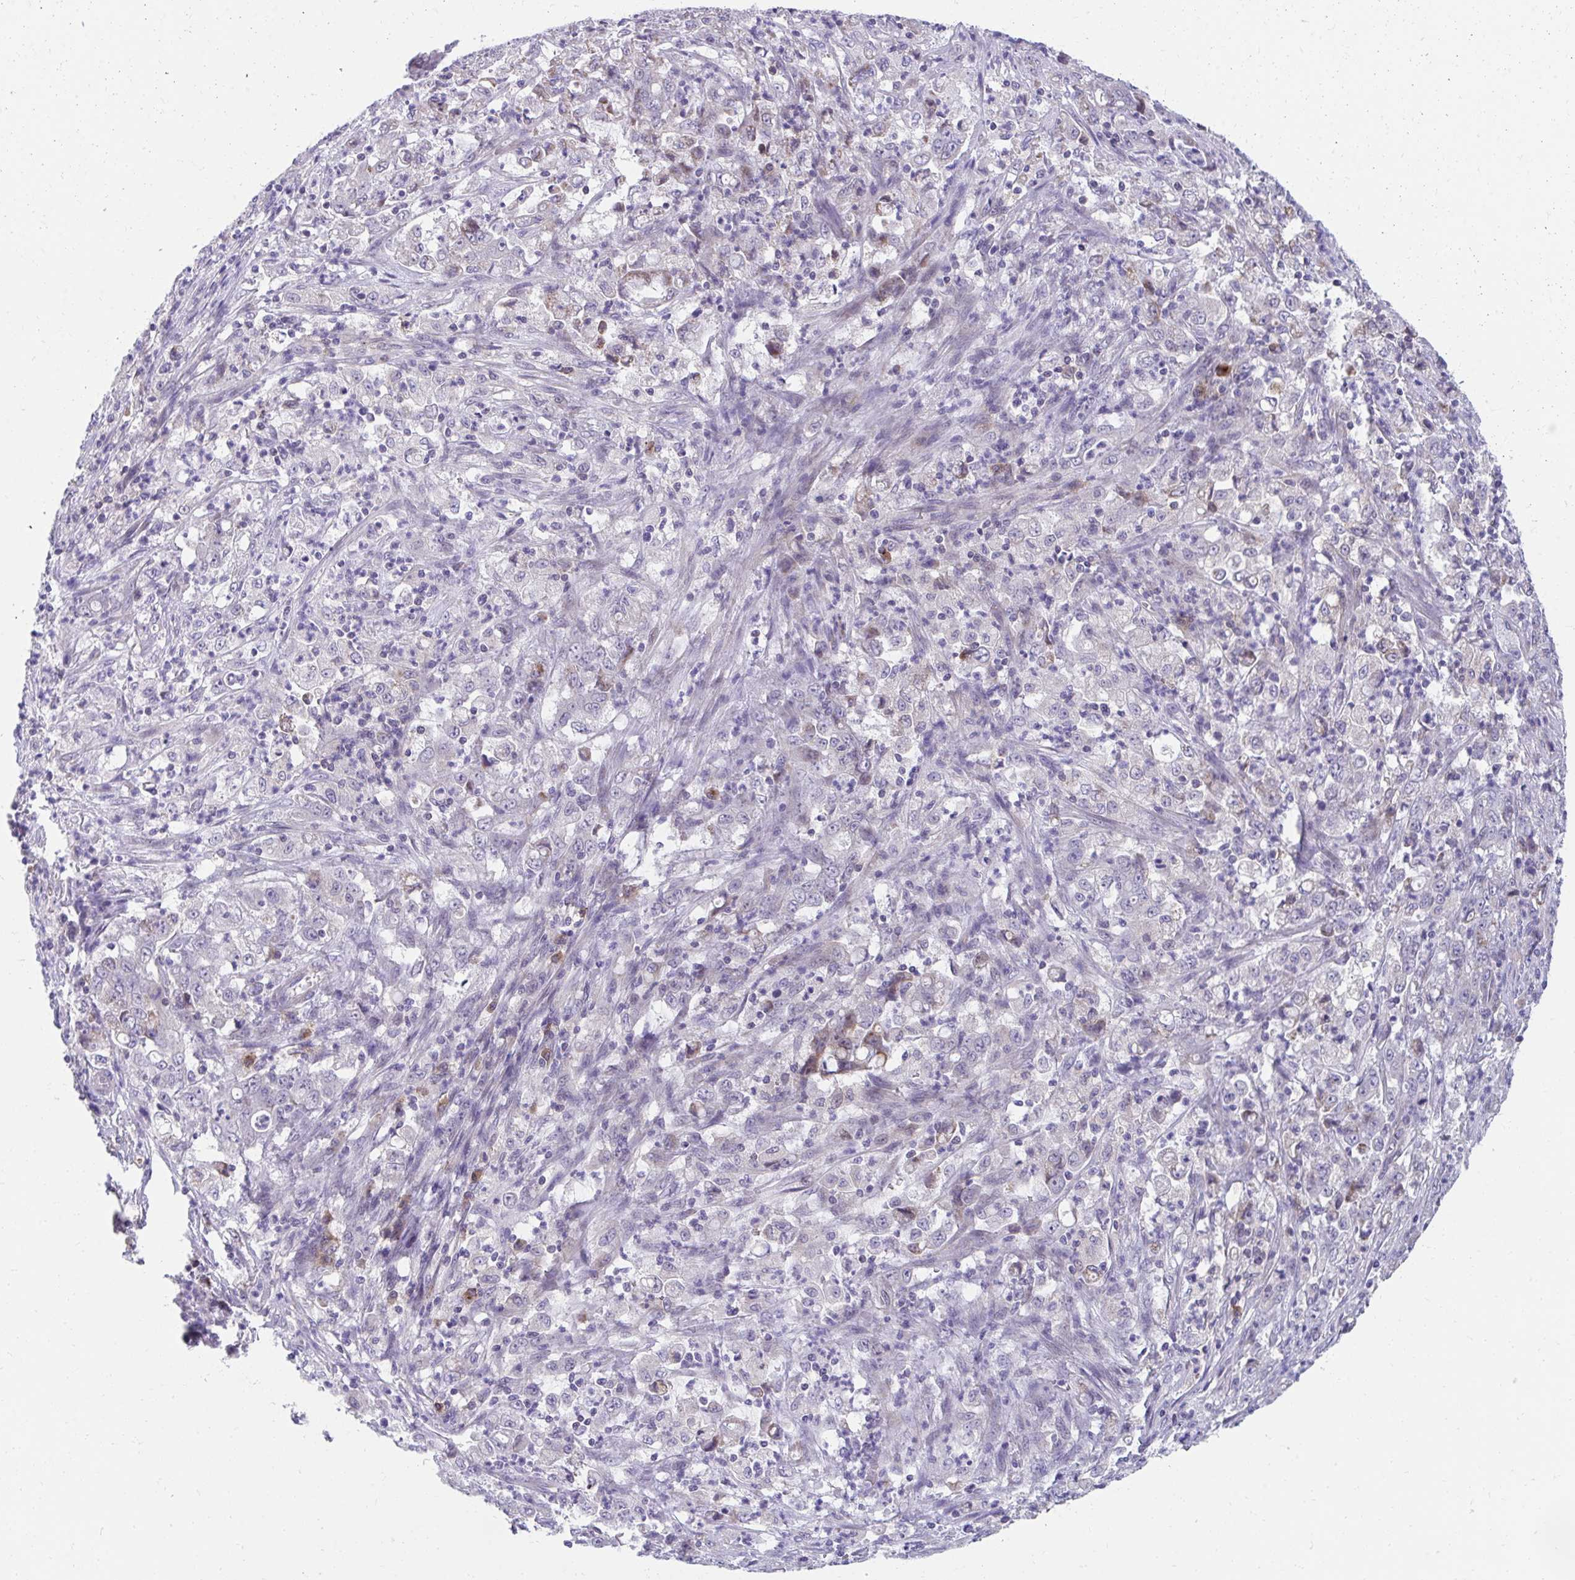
{"staining": {"intensity": "negative", "quantity": "none", "location": "none"}, "tissue": "stomach cancer", "cell_type": "Tumor cells", "image_type": "cancer", "snomed": [{"axis": "morphology", "description": "Adenocarcinoma, NOS"}, {"axis": "topography", "description": "Stomach, lower"}], "caption": "High magnification brightfield microscopy of stomach cancer stained with DAB (brown) and counterstained with hematoxylin (blue): tumor cells show no significant expression.", "gene": "SLAMF7", "patient": {"sex": "female", "age": 71}}